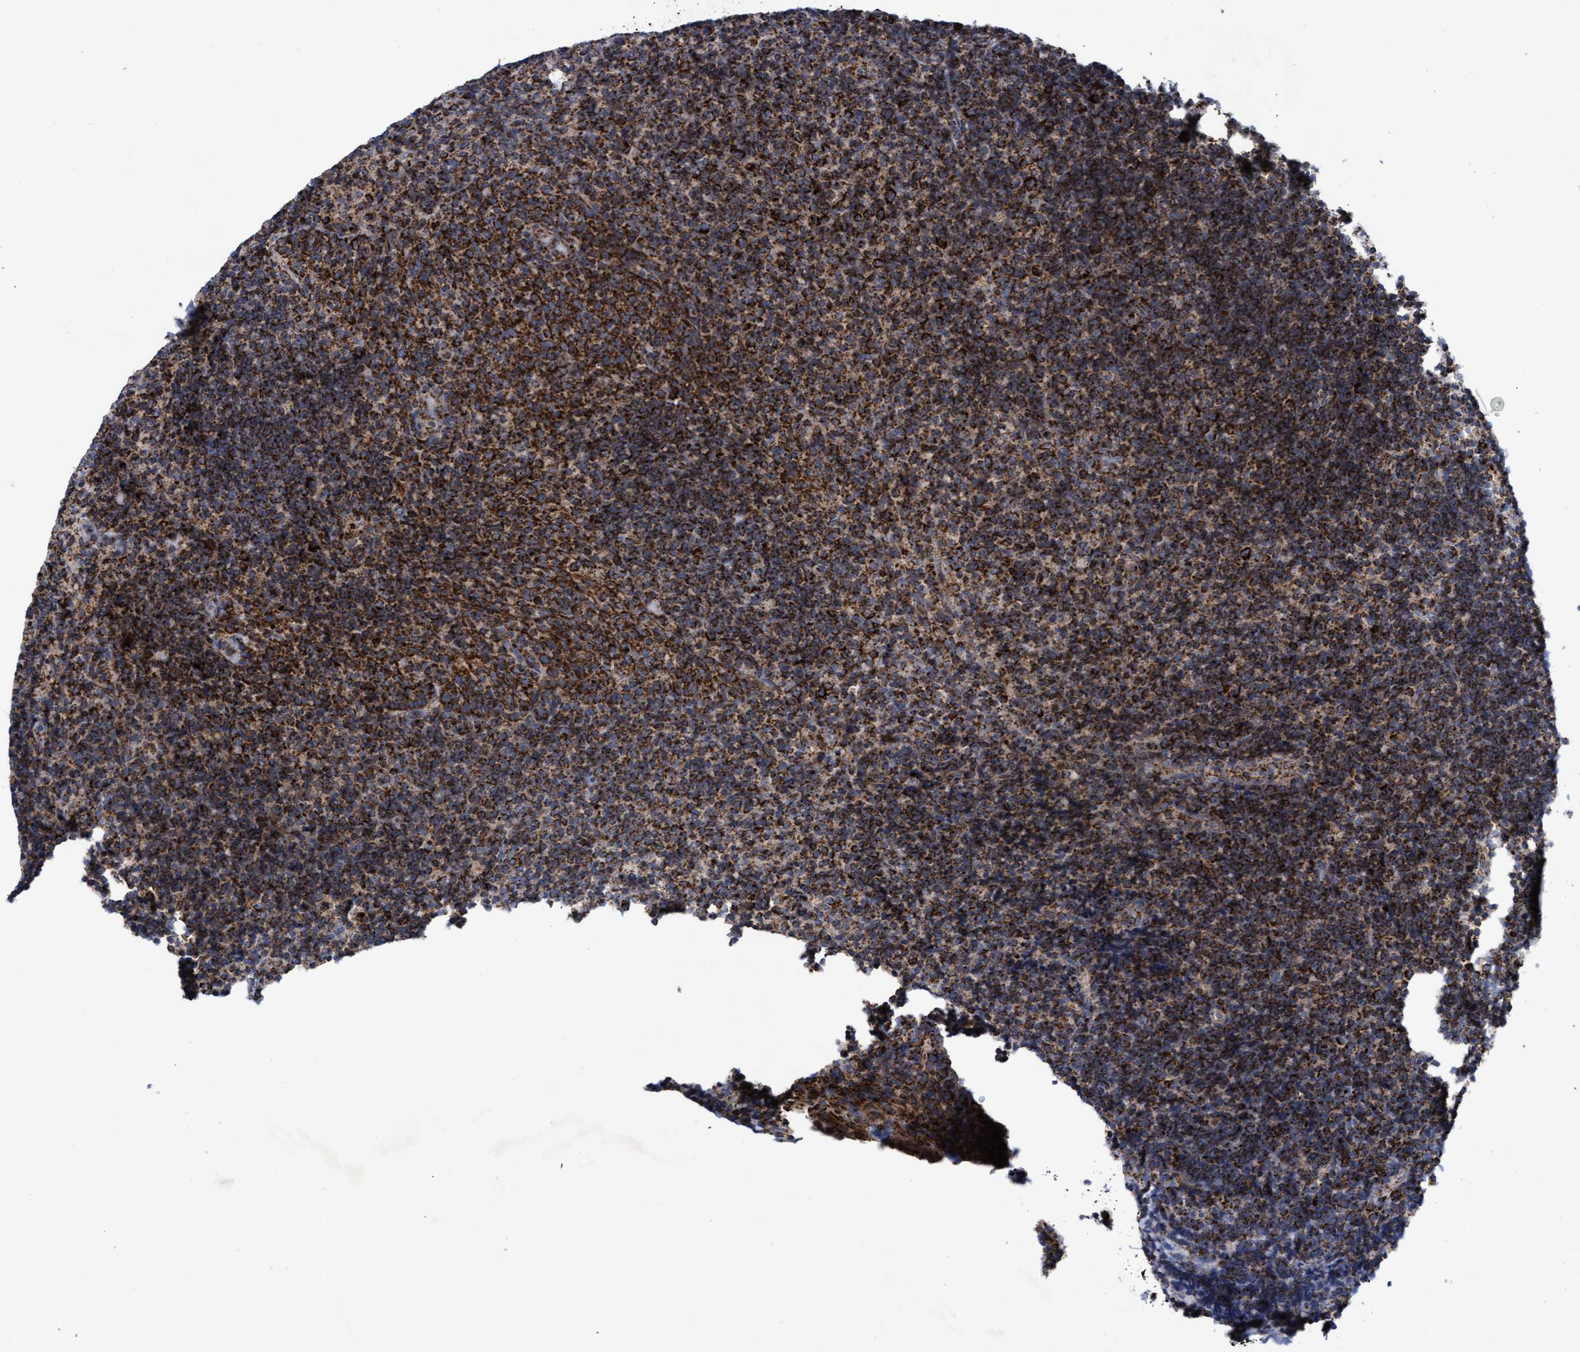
{"staining": {"intensity": "strong", "quantity": ">75%", "location": "cytoplasmic/membranous"}, "tissue": "lymphoma", "cell_type": "Tumor cells", "image_type": "cancer", "snomed": [{"axis": "morphology", "description": "Malignant lymphoma, non-Hodgkin's type, High grade"}, {"axis": "topography", "description": "Tonsil"}], "caption": "A histopathology image of human malignant lymphoma, non-Hodgkin's type (high-grade) stained for a protein demonstrates strong cytoplasmic/membranous brown staining in tumor cells.", "gene": "MRPL38", "patient": {"sex": "female", "age": 36}}